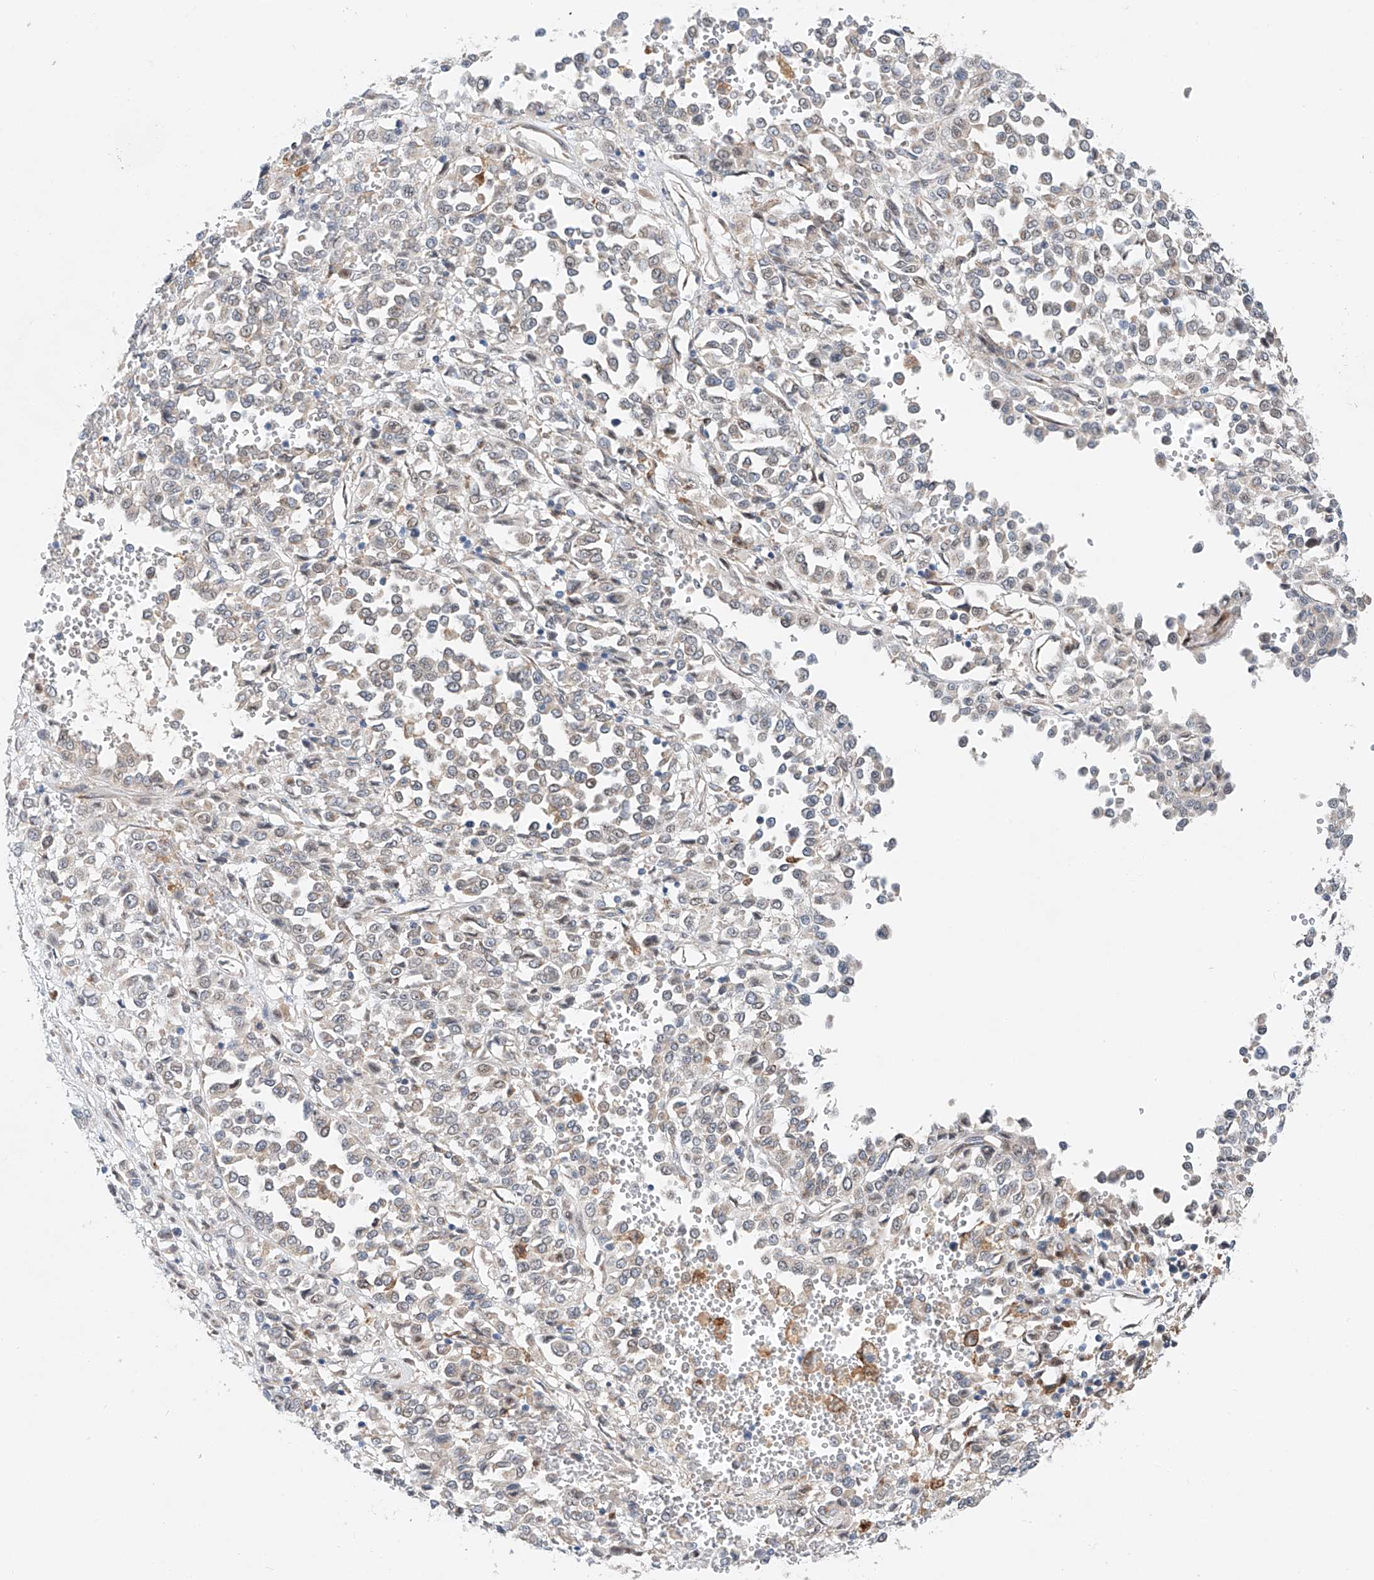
{"staining": {"intensity": "weak", "quantity": "<25%", "location": "cytoplasmic/membranous"}, "tissue": "melanoma", "cell_type": "Tumor cells", "image_type": "cancer", "snomed": [{"axis": "morphology", "description": "Malignant melanoma, Metastatic site"}, {"axis": "topography", "description": "Pancreas"}], "caption": "A high-resolution histopathology image shows IHC staining of malignant melanoma (metastatic site), which reveals no significant expression in tumor cells.", "gene": "CLDND1", "patient": {"sex": "female", "age": 30}}